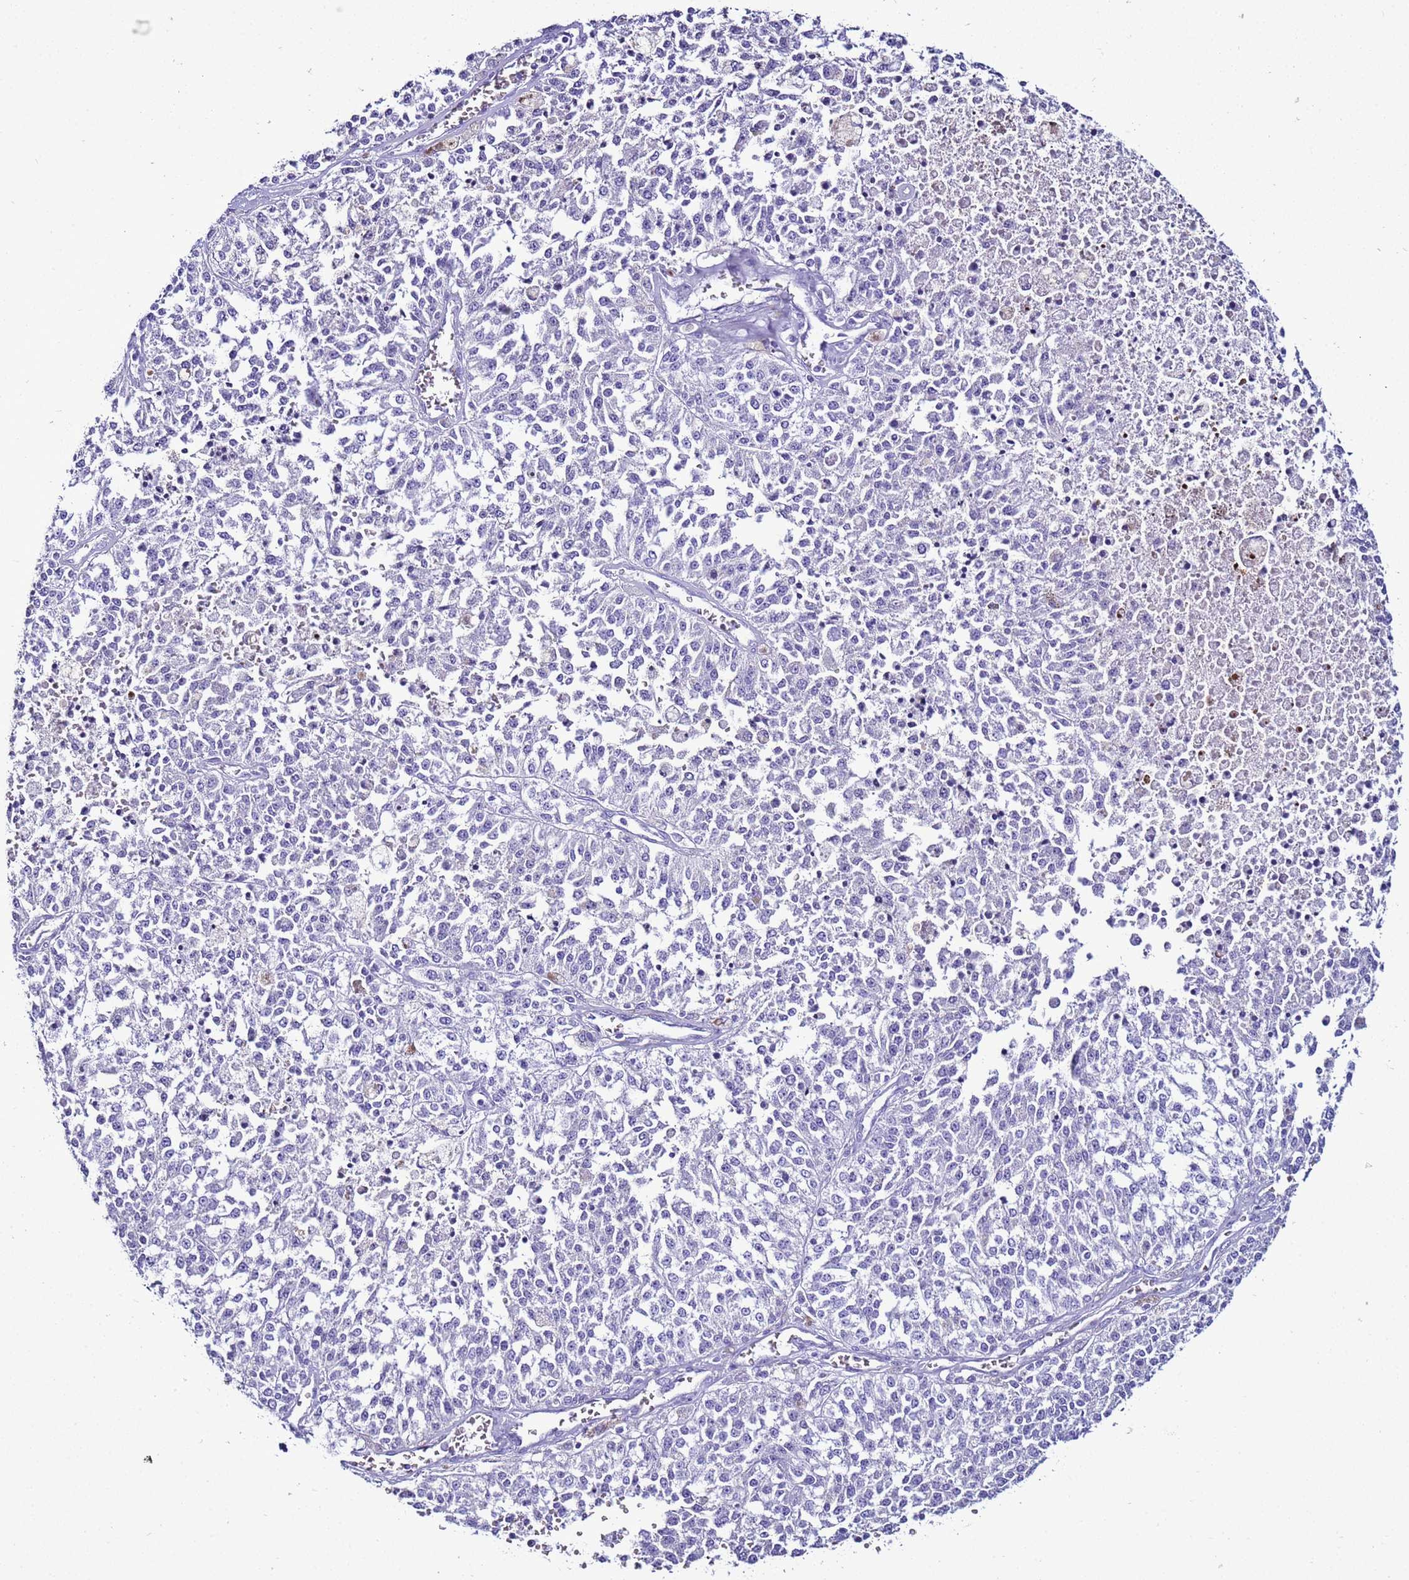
{"staining": {"intensity": "negative", "quantity": "none", "location": "none"}, "tissue": "melanoma", "cell_type": "Tumor cells", "image_type": "cancer", "snomed": [{"axis": "morphology", "description": "Malignant melanoma, NOS"}, {"axis": "topography", "description": "Skin"}], "caption": "Immunohistochemical staining of human melanoma exhibits no significant expression in tumor cells.", "gene": "LCMT1", "patient": {"sex": "female", "age": 64}}